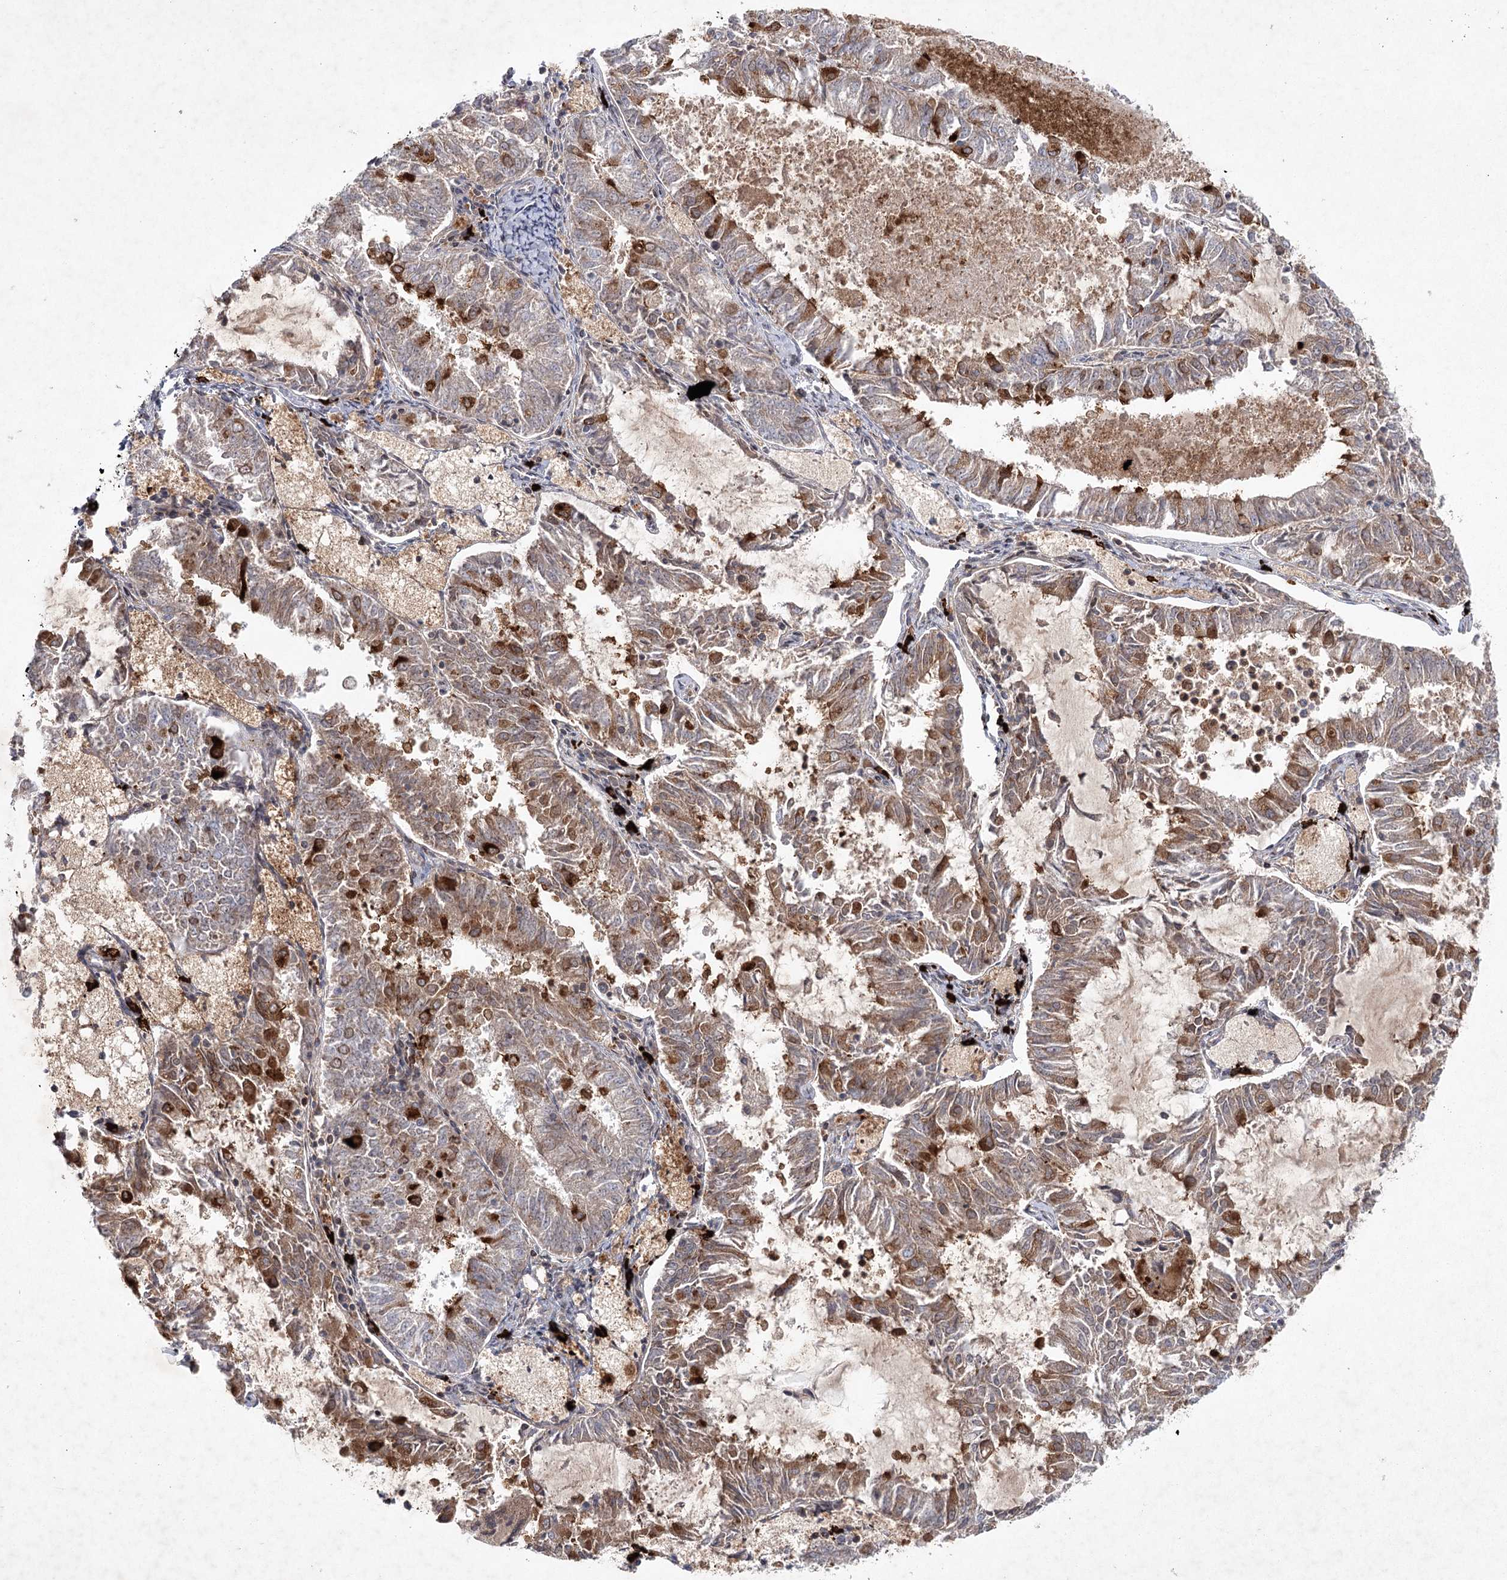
{"staining": {"intensity": "moderate", "quantity": "25%-75%", "location": "cytoplasmic/membranous,nuclear"}, "tissue": "endometrial cancer", "cell_type": "Tumor cells", "image_type": "cancer", "snomed": [{"axis": "morphology", "description": "Adenocarcinoma, NOS"}, {"axis": "topography", "description": "Endometrium"}], "caption": "About 25%-75% of tumor cells in adenocarcinoma (endometrial) display moderate cytoplasmic/membranous and nuclear protein positivity as visualized by brown immunohistochemical staining.", "gene": "MAP3K13", "patient": {"sex": "female", "age": 57}}